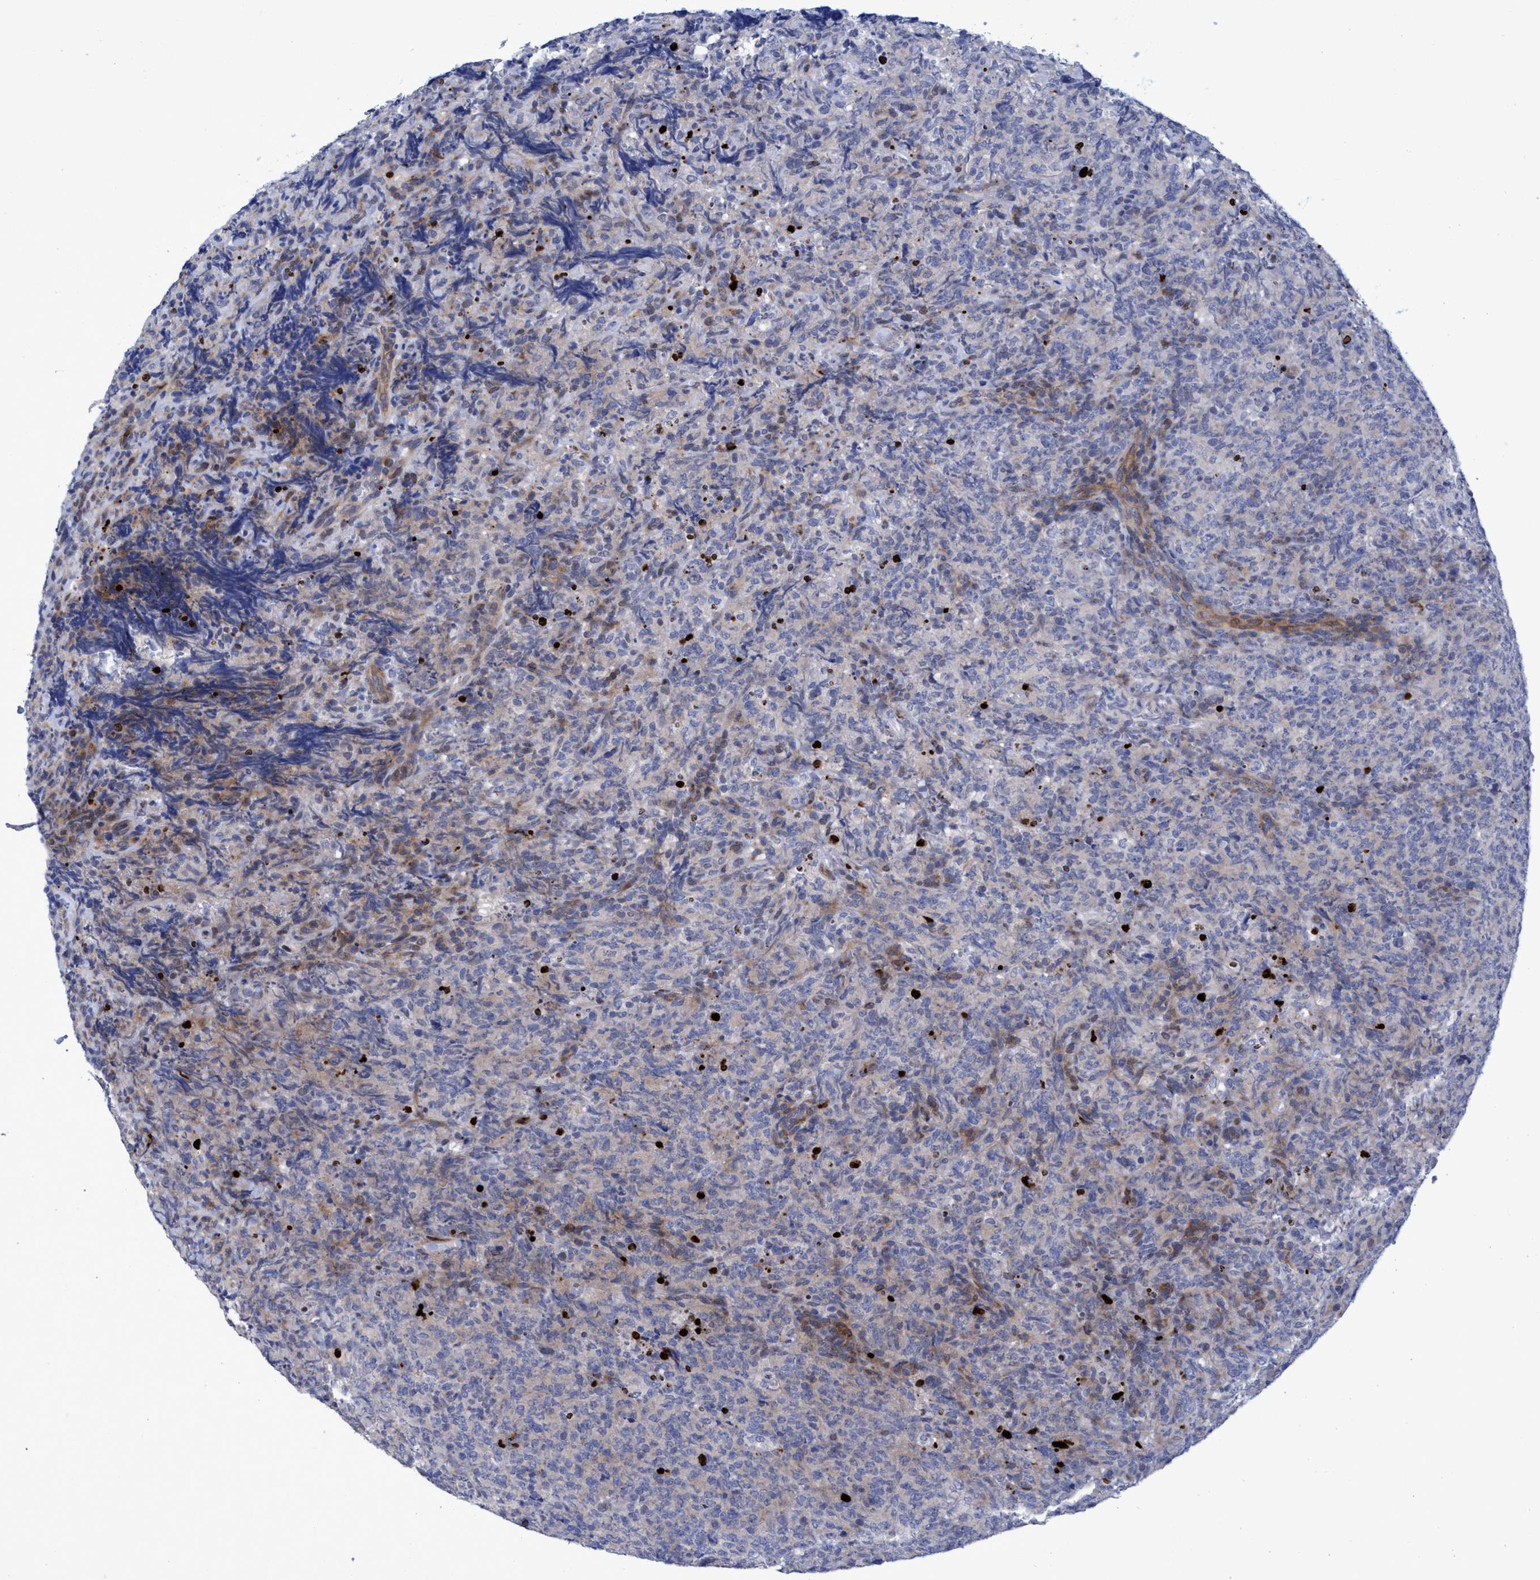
{"staining": {"intensity": "weak", "quantity": "<25%", "location": "cytoplasmic/membranous"}, "tissue": "lymphoma", "cell_type": "Tumor cells", "image_type": "cancer", "snomed": [{"axis": "morphology", "description": "Malignant lymphoma, non-Hodgkin's type, High grade"}, {"axis": "topography", "description": "Tonsil"}], "caption": "A histopathology image of lymphoma stained for a protein displays no brown staining in tumor cells.", "gene": "R3HCC1", "patient": {"sex": "female", "age": 36}}